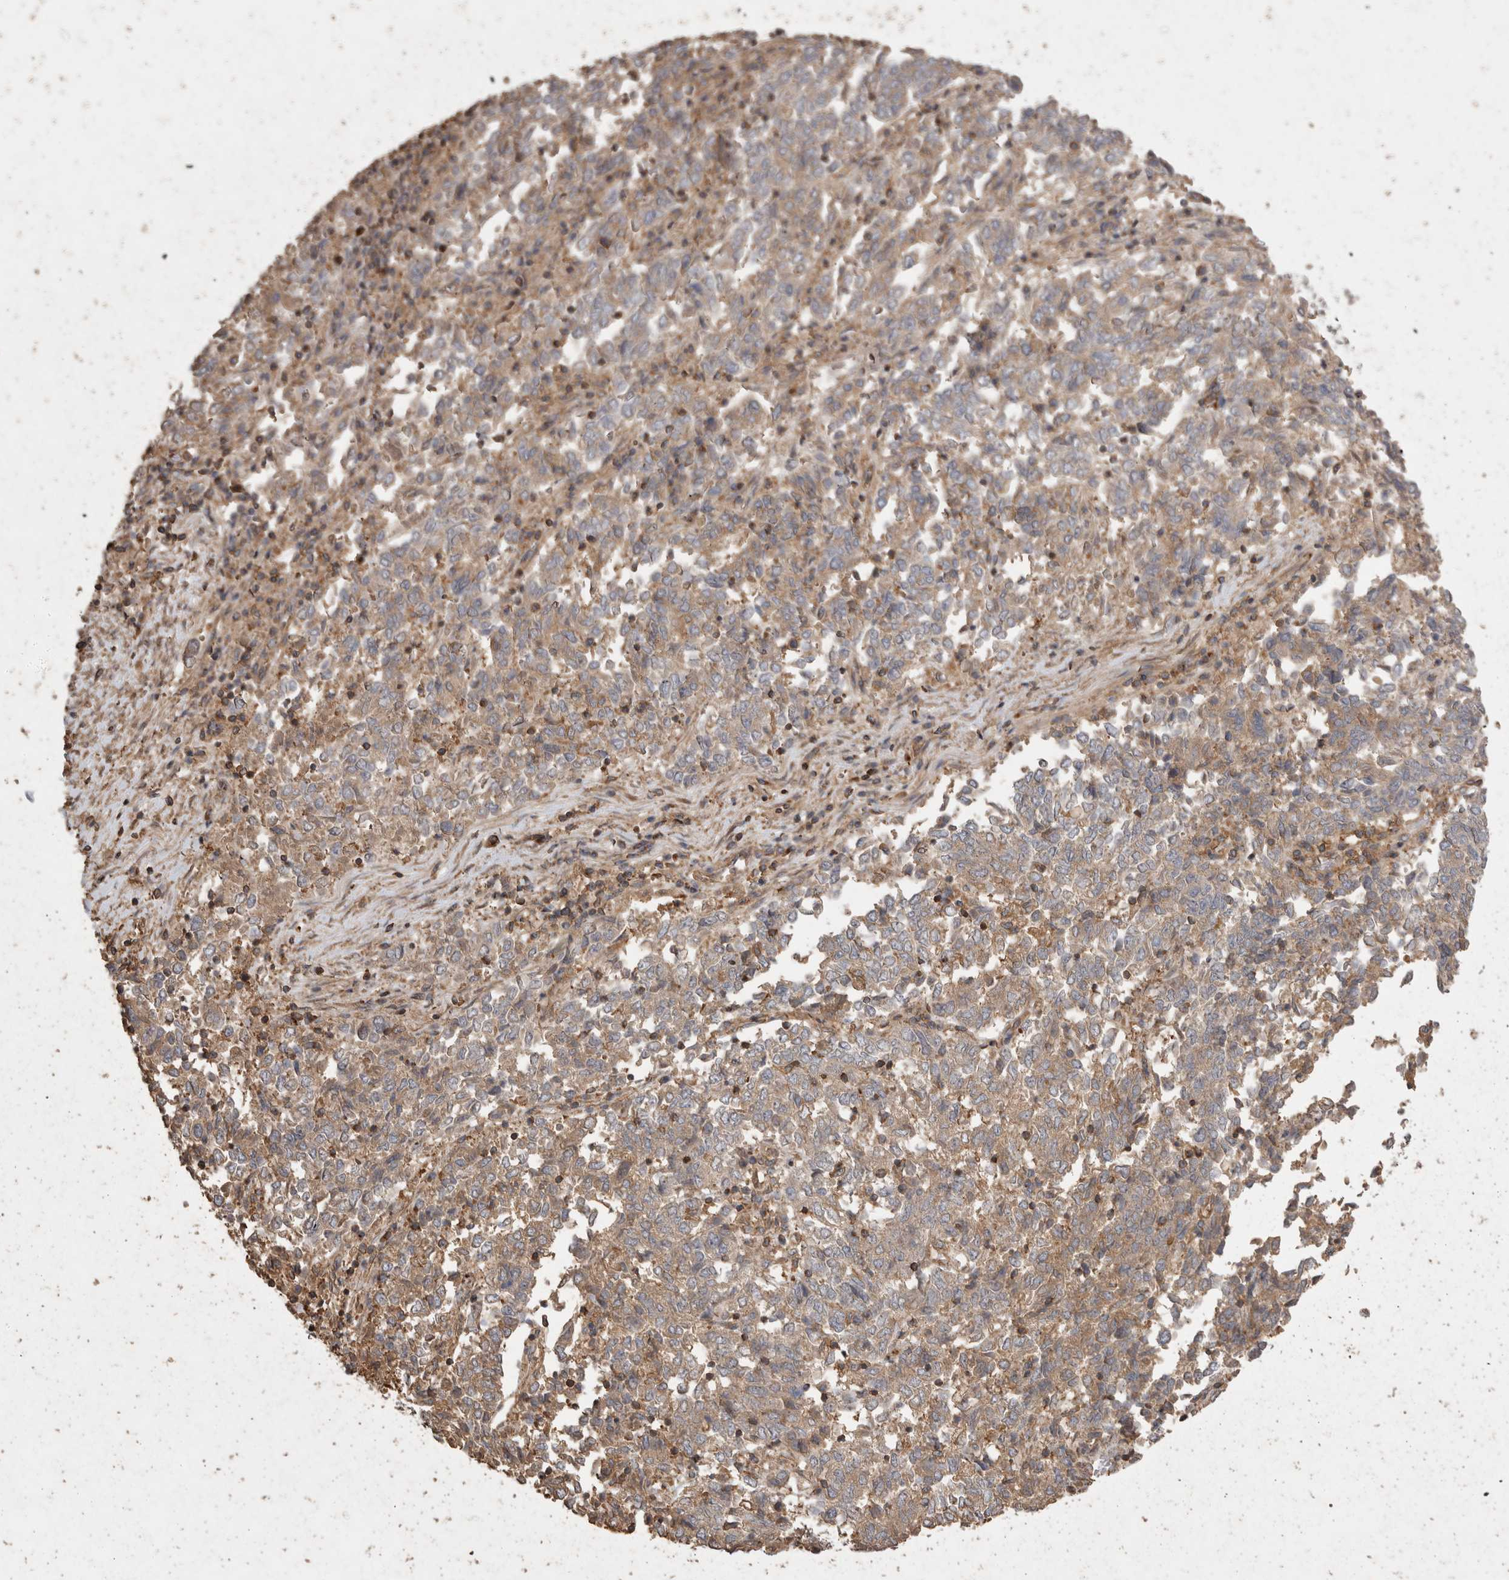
{"staining": {"intensity": "weak", "quantity": ">75%", "location": "cytoplasmic/membranous"}, "tissue": "endometrial cancer", "cell_type": "Tumor cells", "image_type": "cancer", "snomed": [{"axis": "morphology", "description": "Adenocarcinoma, NOS"}, {"axis": "topography", "description": "Endometrium"}], "caption": "Immunohistochemistry (IHC) image of human endometrial cancer (adenocarcinoma) stained for a protein (brown), which exhibits low levels of weak cytoplasmic/membranous staining in approximately >75% of tumor cells.", "gene": "SNX31", "patient": {"sex": "female", "age": 80}}